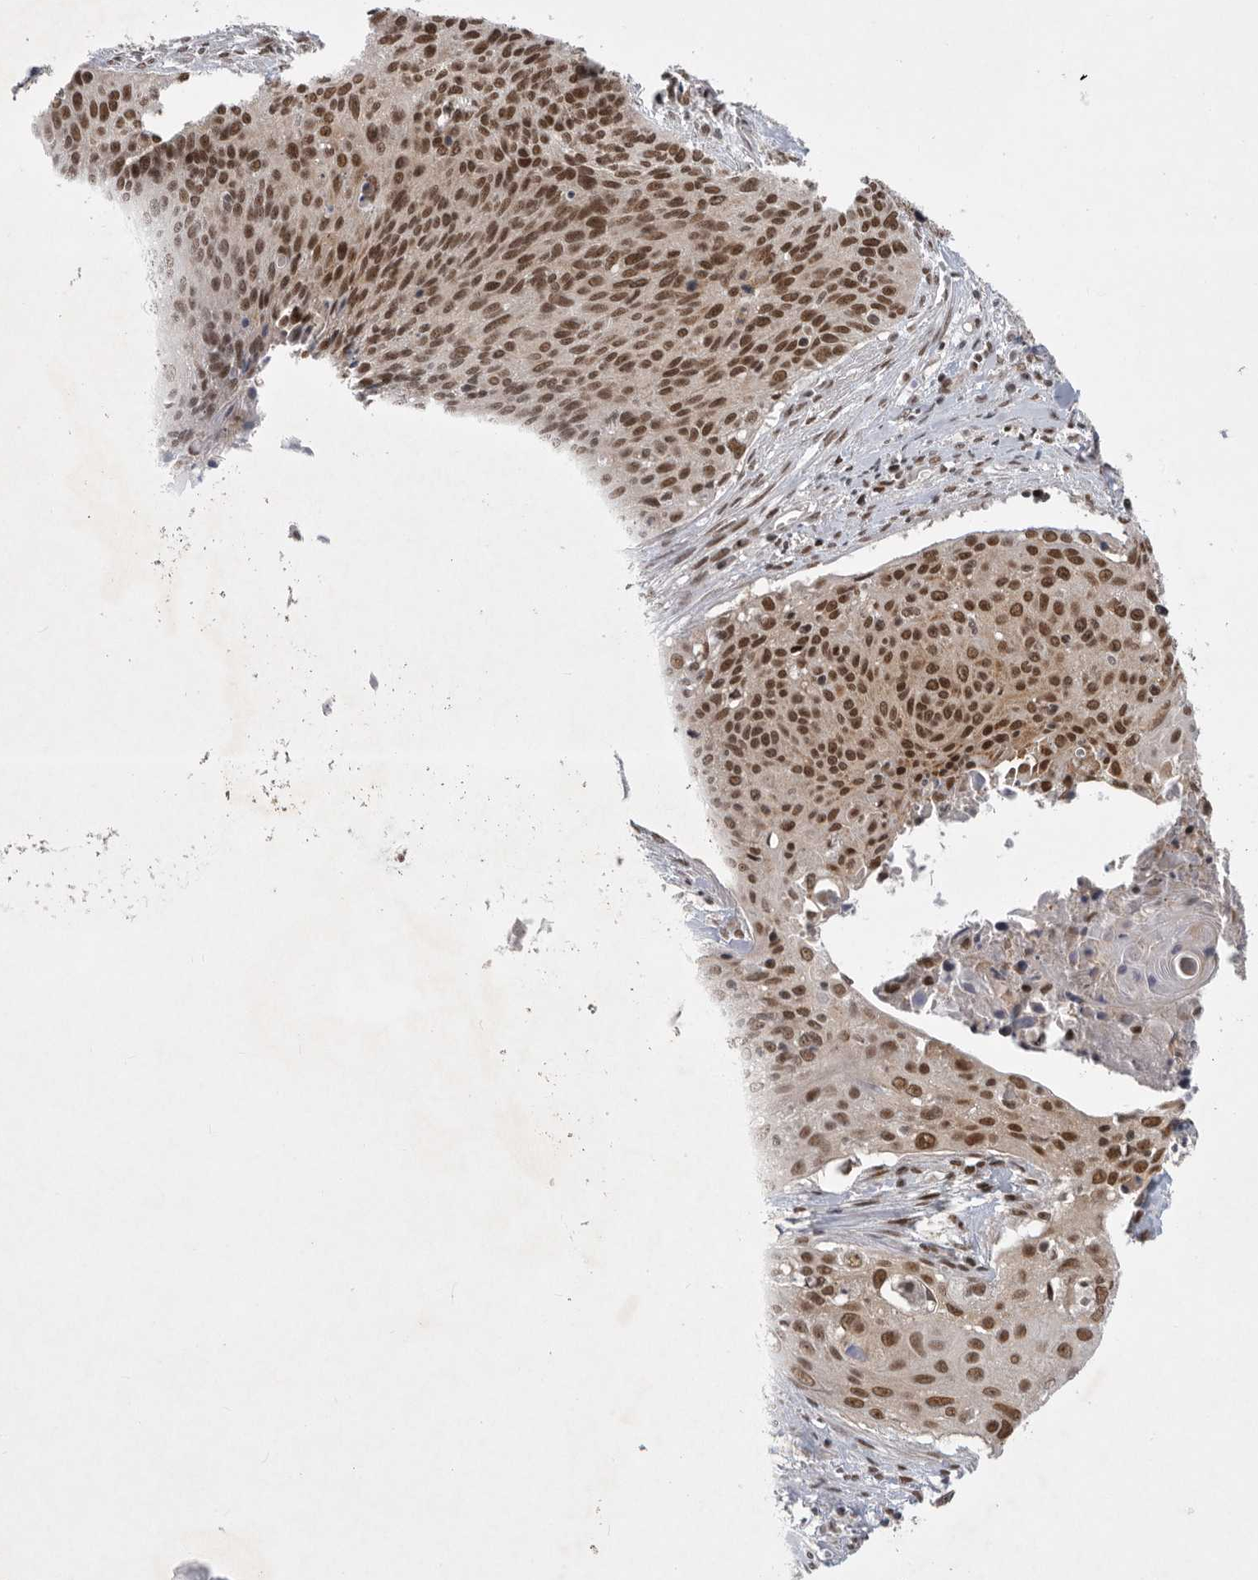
{"staining": {"intensity": "strong", "quantity": ">75%", "location": "nuclear"}, "tissue": "cervical cancer", "cell_type": "Tumor cells", "image_type": "cancer", "snomed": [{"axis": "morphology", "description": "Squamous cell carcinoma, NOS"}, {"axis": "topography", "description": "Cervix"}], "caption": "Immunohistochemistry of human cervical cancer (squamous cell carcinoma) reveals high levels of strong nuclear staining in approximately >75% of tumor cells. (DAB IHC, brown staining for protein, blue staining for nuclei).", "gene": "ZNF830", "patient": {"sex": "female", "age": 55}}